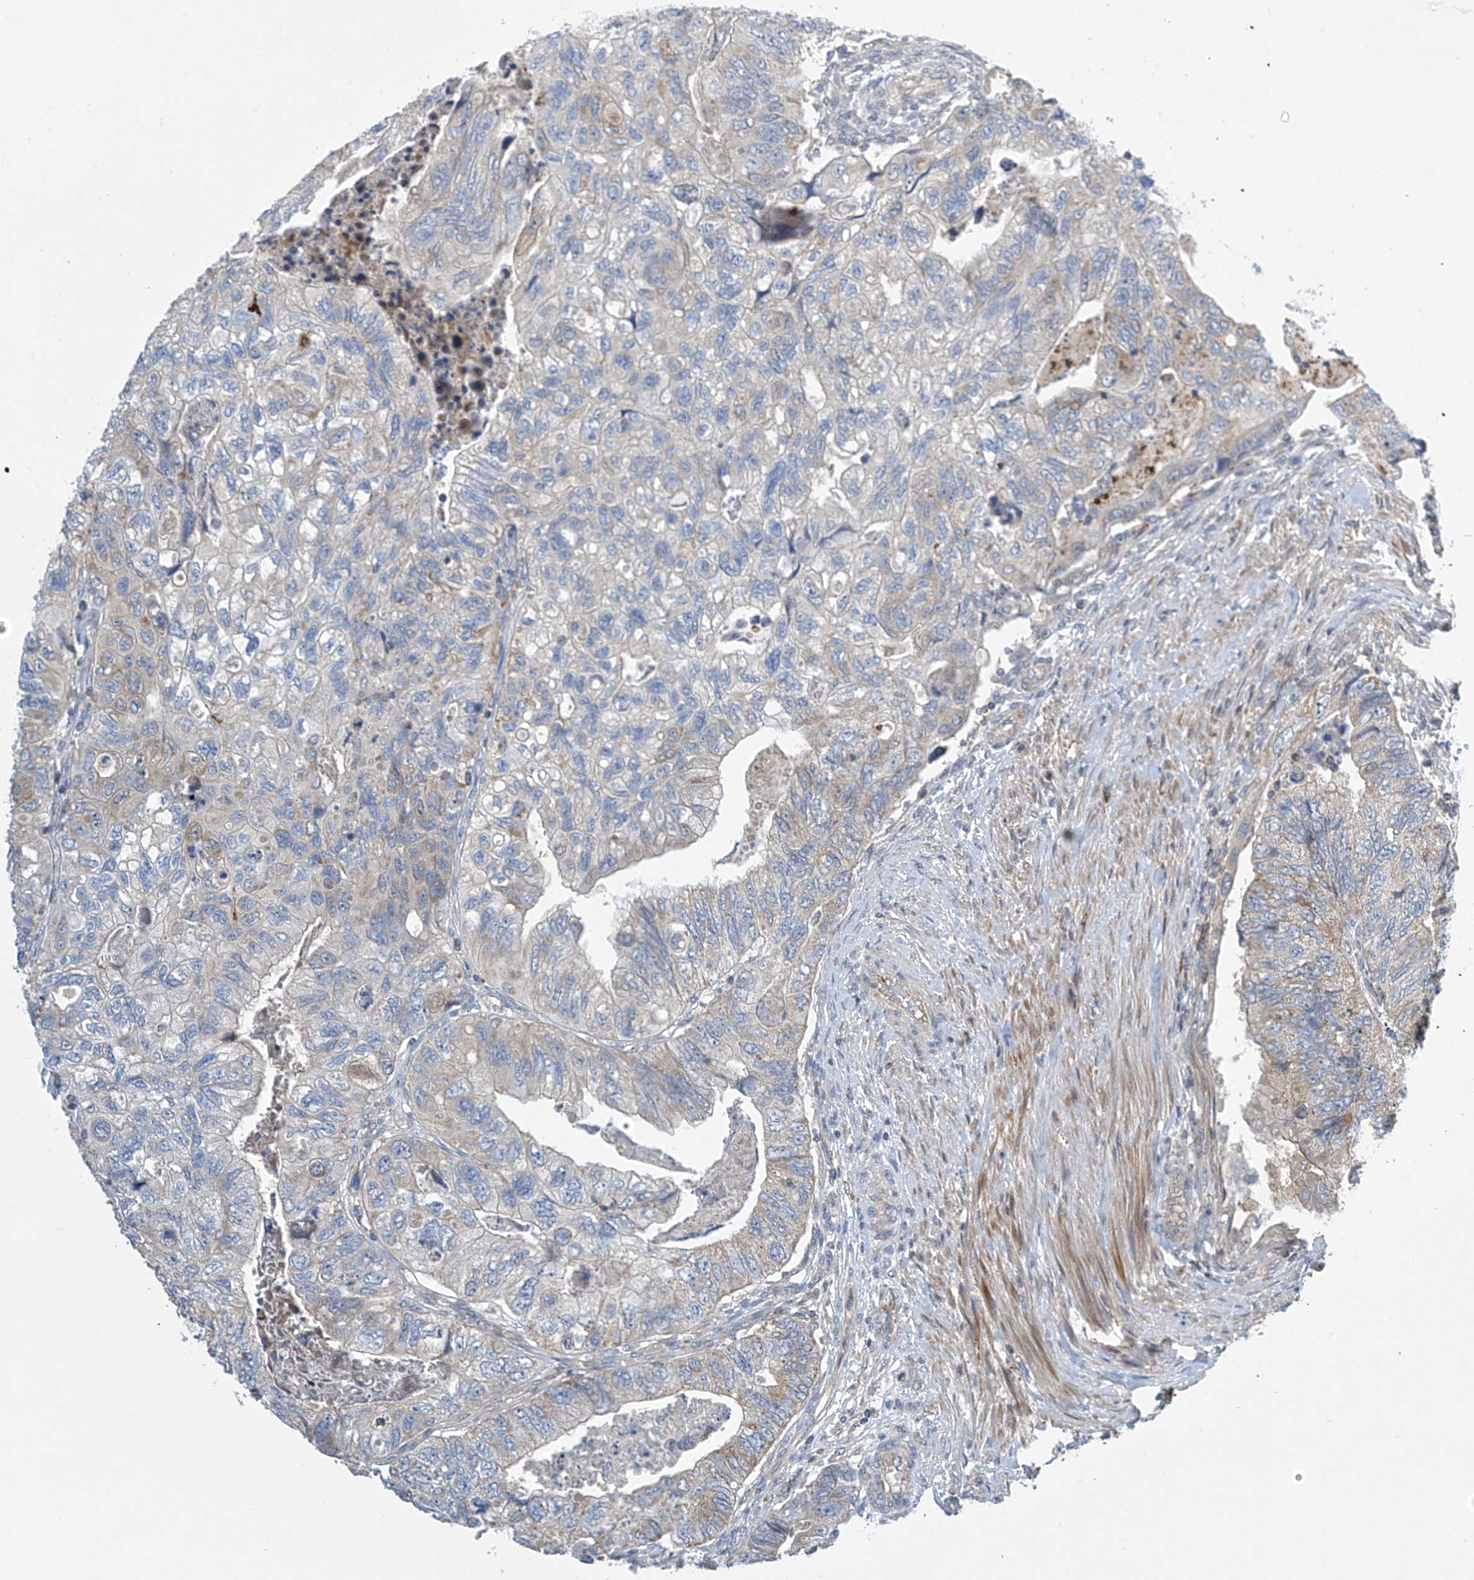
{"staining": {"intensity": "weak", "quantity": "<25%", "location": "cytoplasmic/membranous"}, "tissue": "colorectal cancer", "cell_type": "Tumor cells", "image_type": "cancer", "snomed": [{"axis": "morphology", "description": "Adenocarcinoma, NOS"}, {"axis": "topography", "description": "Rectum"}], "caption": "Immunohistochemistry histopathology image of neoplastic tissue: human colorectal cancer stained with DAB (3,3'-diaminobenzidine) shows no significant protein staining in tumor cells. Brightfield microscopy of immunohistochemistry (IHC) stained with DAB (3,3'-diaminobenzidine) (brown) and hematoxylin (blue), captured at high magnification.", "gene": "IBA57", "patient": {"sex": "male", "age": 63}}